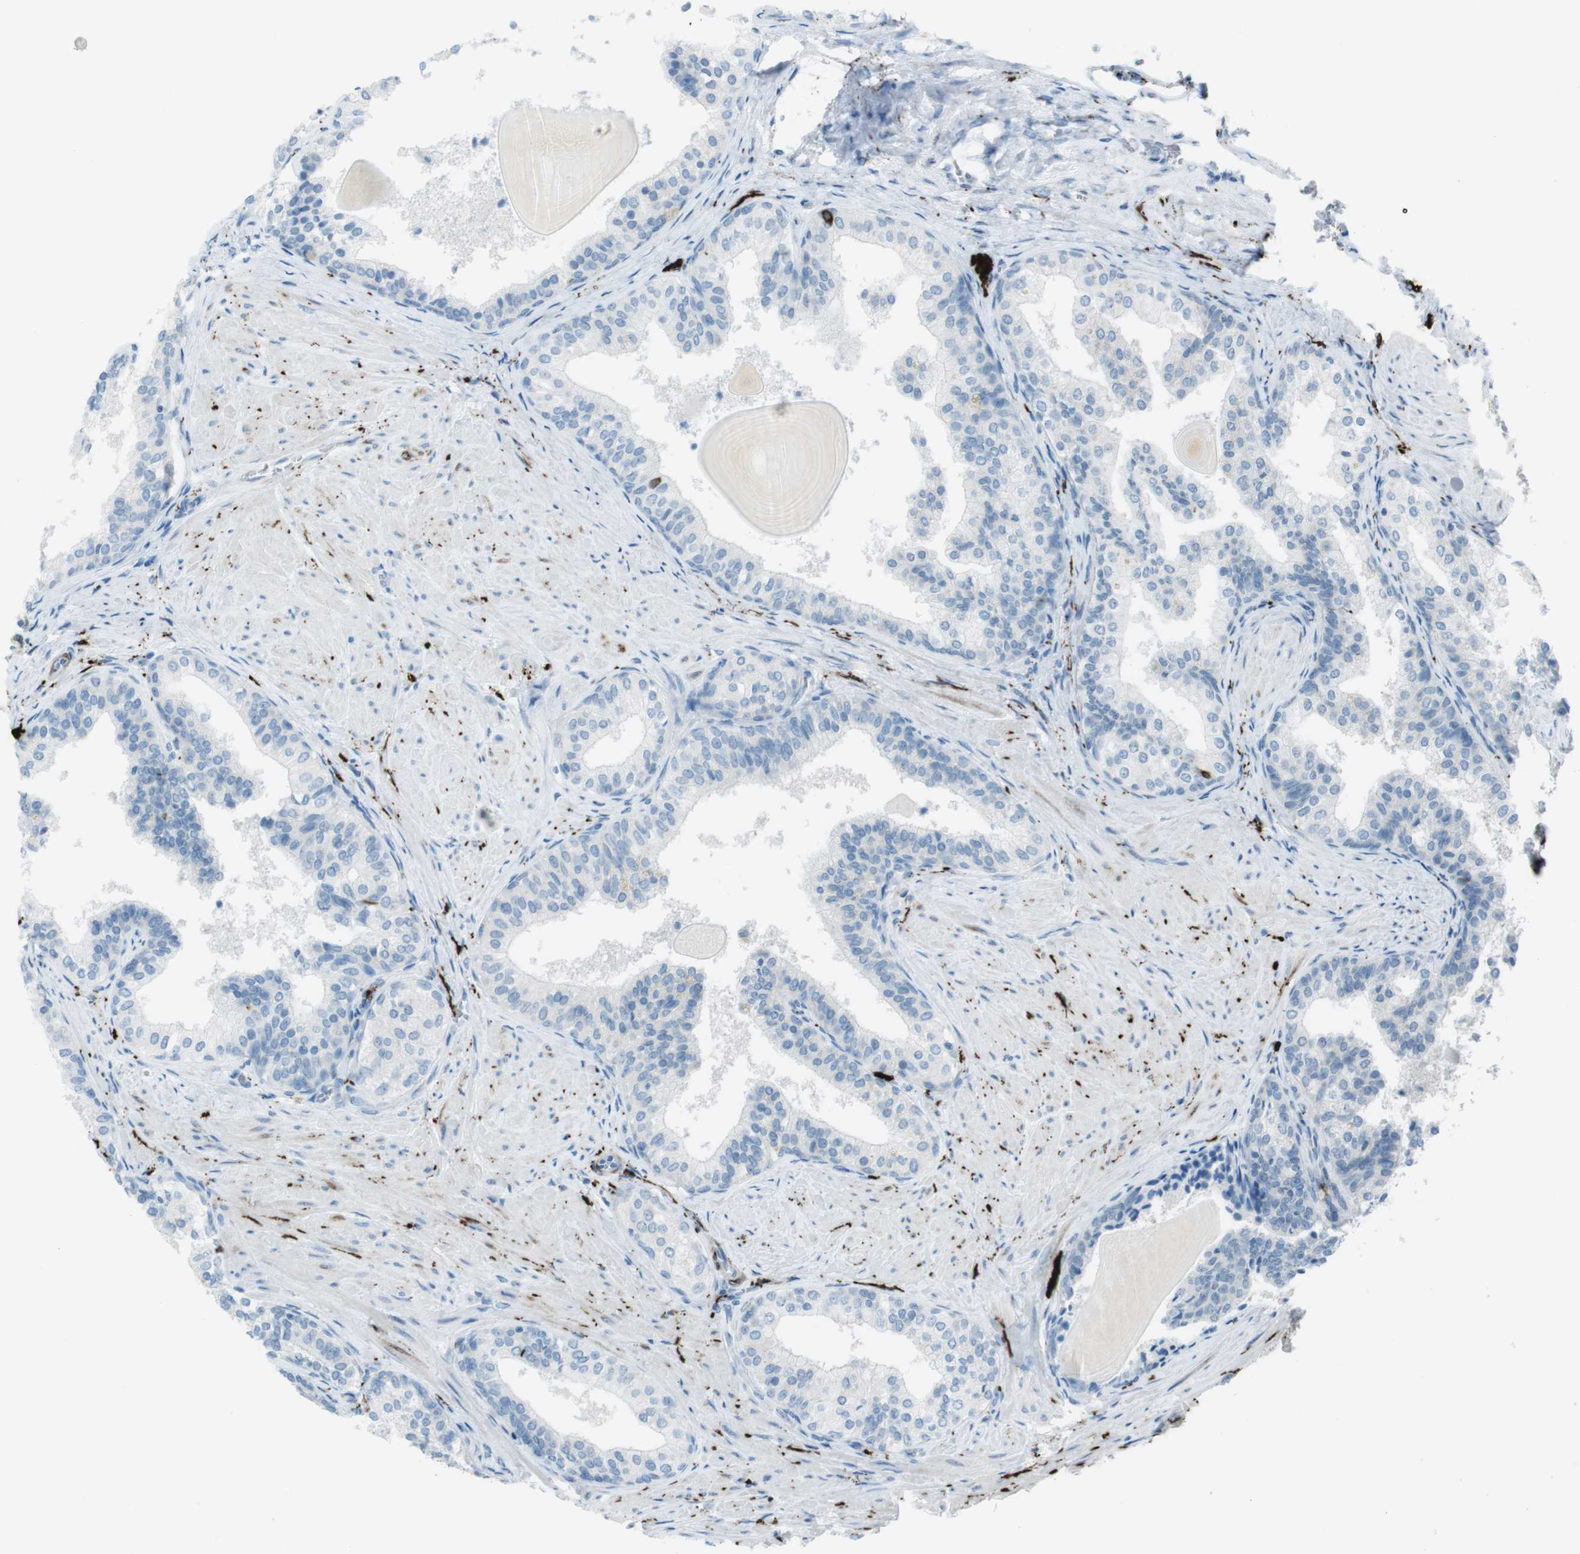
{"staining": {"intensity": "negative", "quantity": "none", "location": "none"}, "tissue": "prostate cancer", "cell_type": "Tumor cells", "image_type": "cancer", "snomed": [{"axis": "morphology", "description": "Adenocarcinoma, Low grade"}, {"axis": "topography", "description": "Prostate"}], "caption": "Immunohistochemistry (IHC) micrograph of neoplastic tissue: human prostate cancer (low-grade adenocarcinoma) stained with DAB shows no significant protein expression in tumor cells.", "gene": "TUBB2A", "patient": {"sex": "male", "age": 60}}